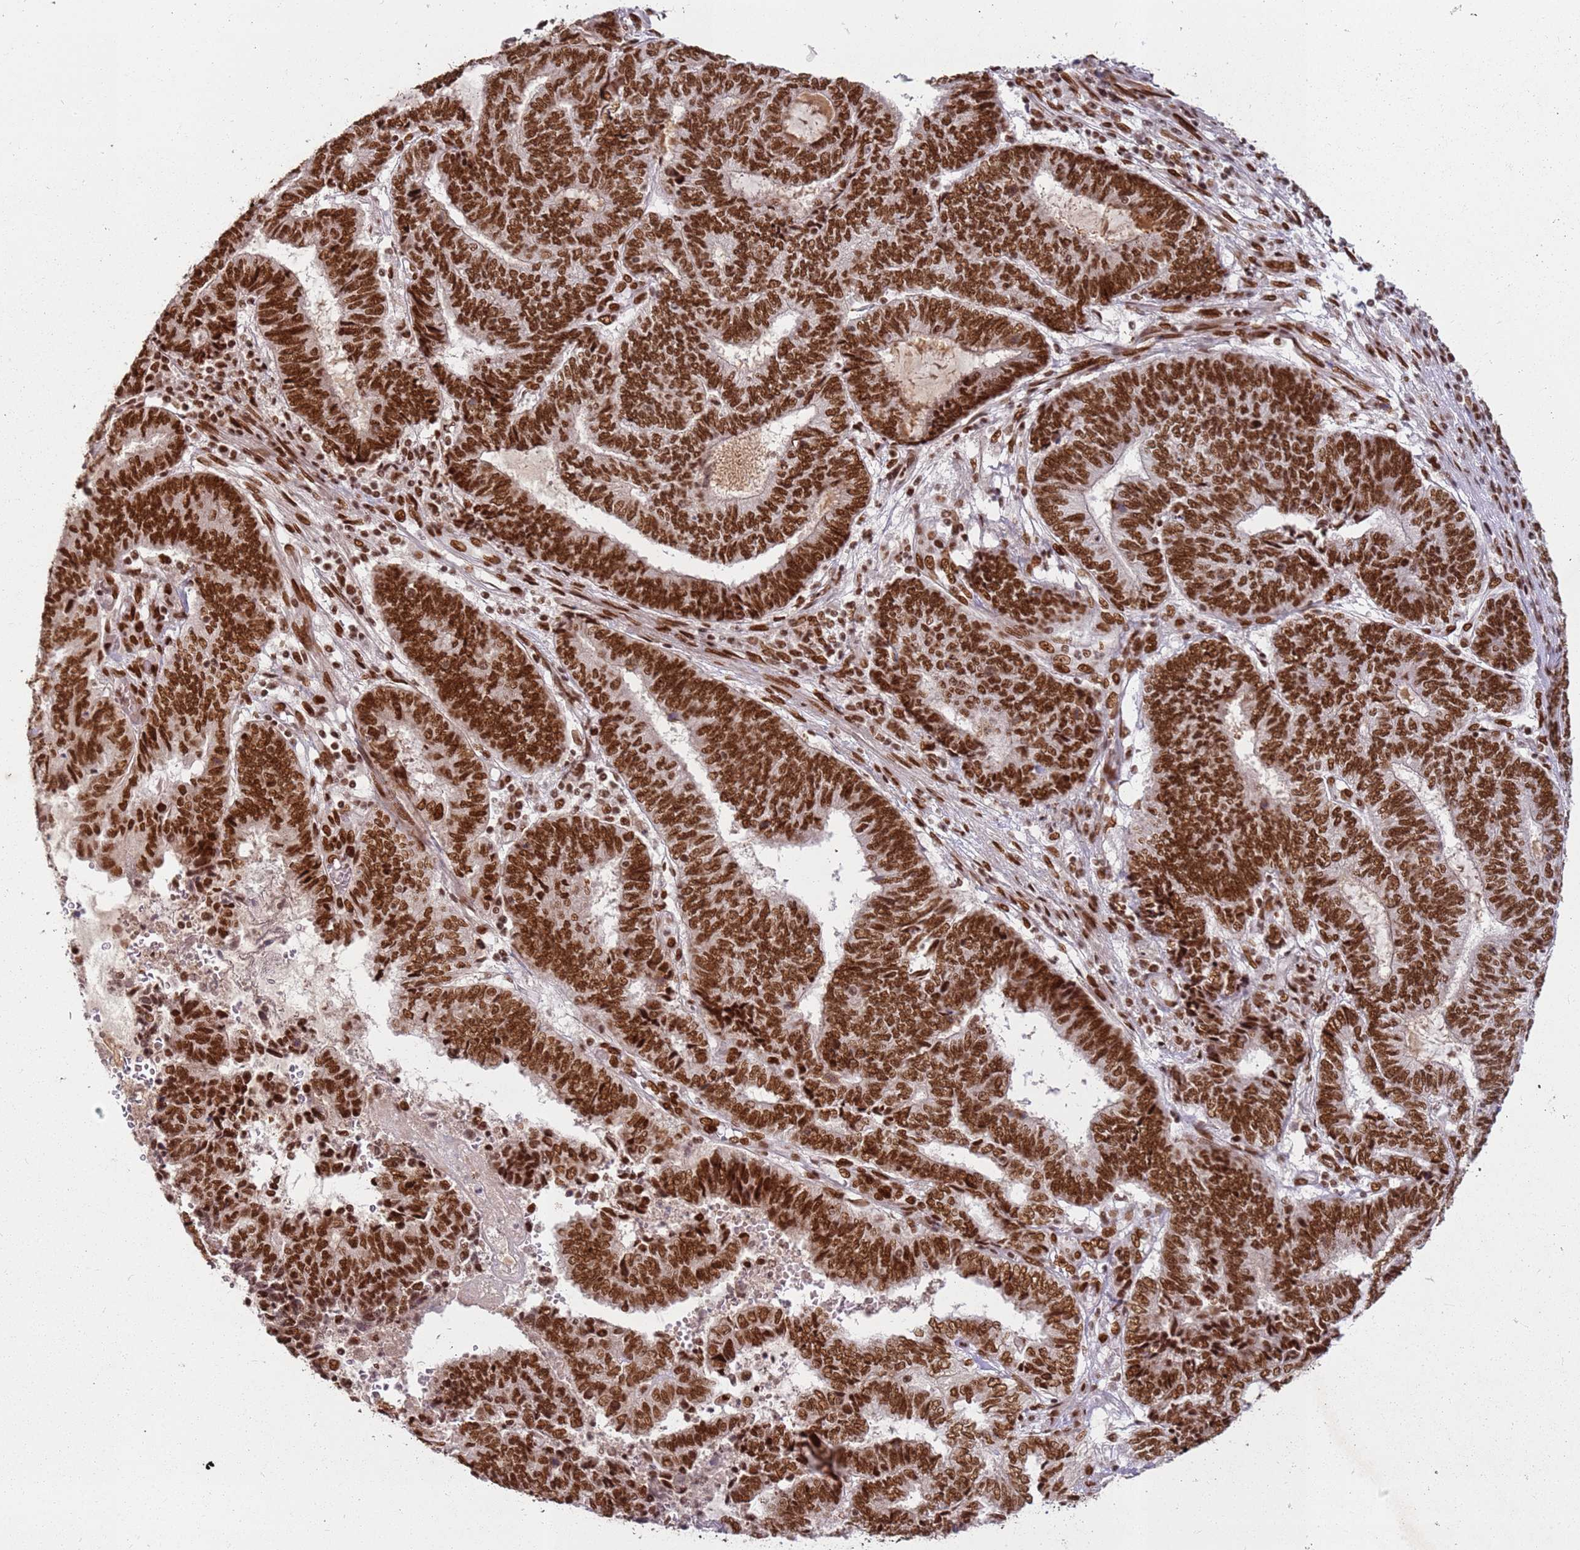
{"staining": {"intensity": "strong", "quantity": ">75%", "location": "nuclear"}, "tissue": "endometrial cancer", "cell_type": "Tumor cells", "image_type": "cancer", "snomed": [{"axis": "morphology", "description": "Adenocarcinoma, NOS"}, {"axis": "topography", "description": "Uterus"}, {"axis": "topography", "description": "Endometrium"}], "caption": "A brown stain shows strong nuclear positivity of a protein in human endometrial cancer (adenocarcinoma) tumor cells. (DAB (3,3'-diaminobenzidine) IHC with brightfield microscopy, high magnification).", "gene": "TENT4A", "patient": {"sex": "female", "age": 70}}